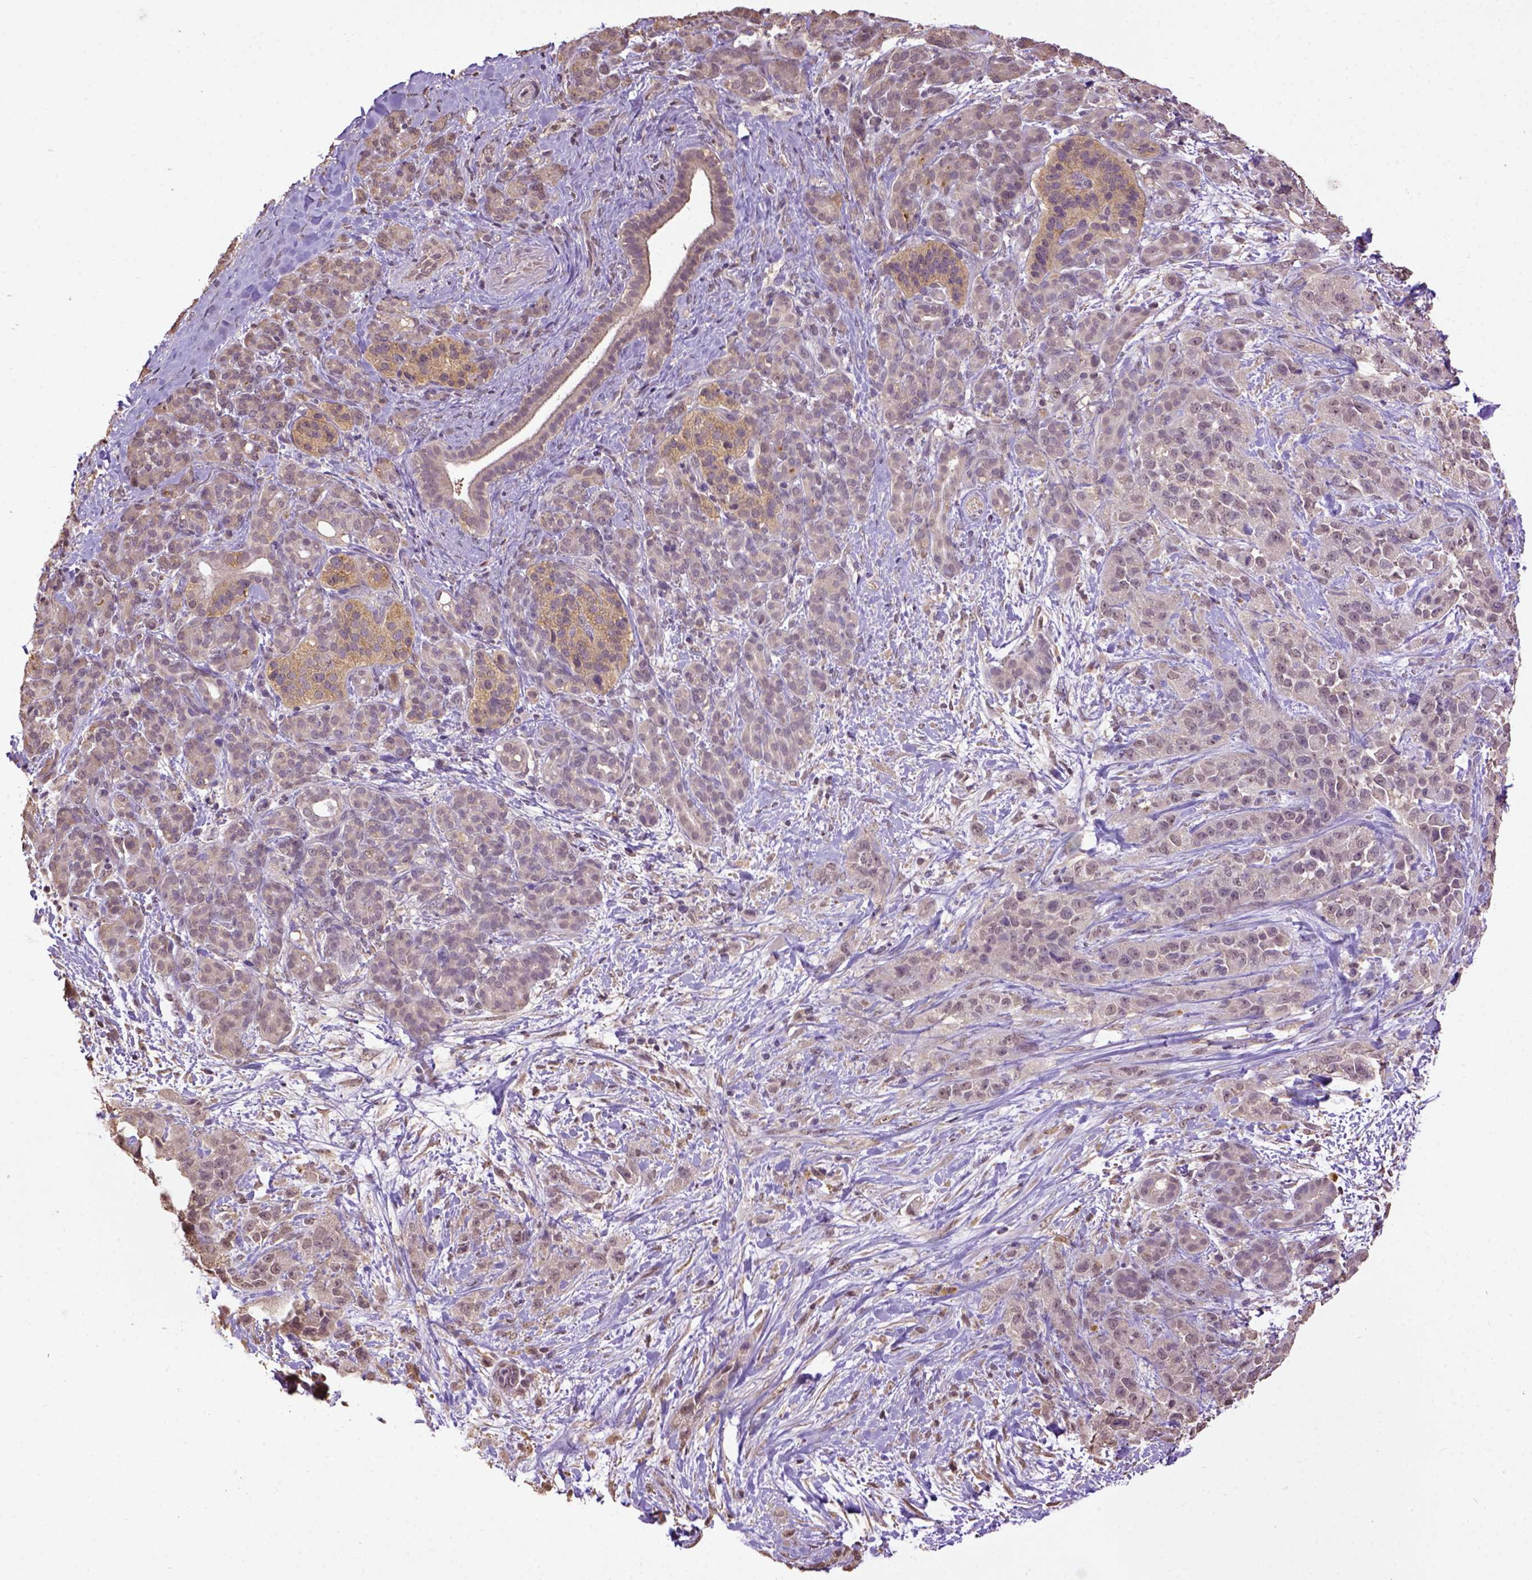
{"staining": {"intensity": "moderate", "quantity": "<25%", "location": "cytoplasmic/membranous"}, "tissue": "pancreatic cancer", "cell_type": "Tumor cells", "image_type": "cancer", "snomed": [{"axis": "morphology", "description": "Adenocarcinoma, NOS"}, {"axis": "topography", "description": "Pancreas"}], "caption": "Pancreatic cancer (adenocarcinoma) stained with IHC exhibits moderate cytoplasmic/membranous expression in approximately <25% of tumor cells.", "gene": "WDR17", "patient": {"sex": "male", "age": 44}}